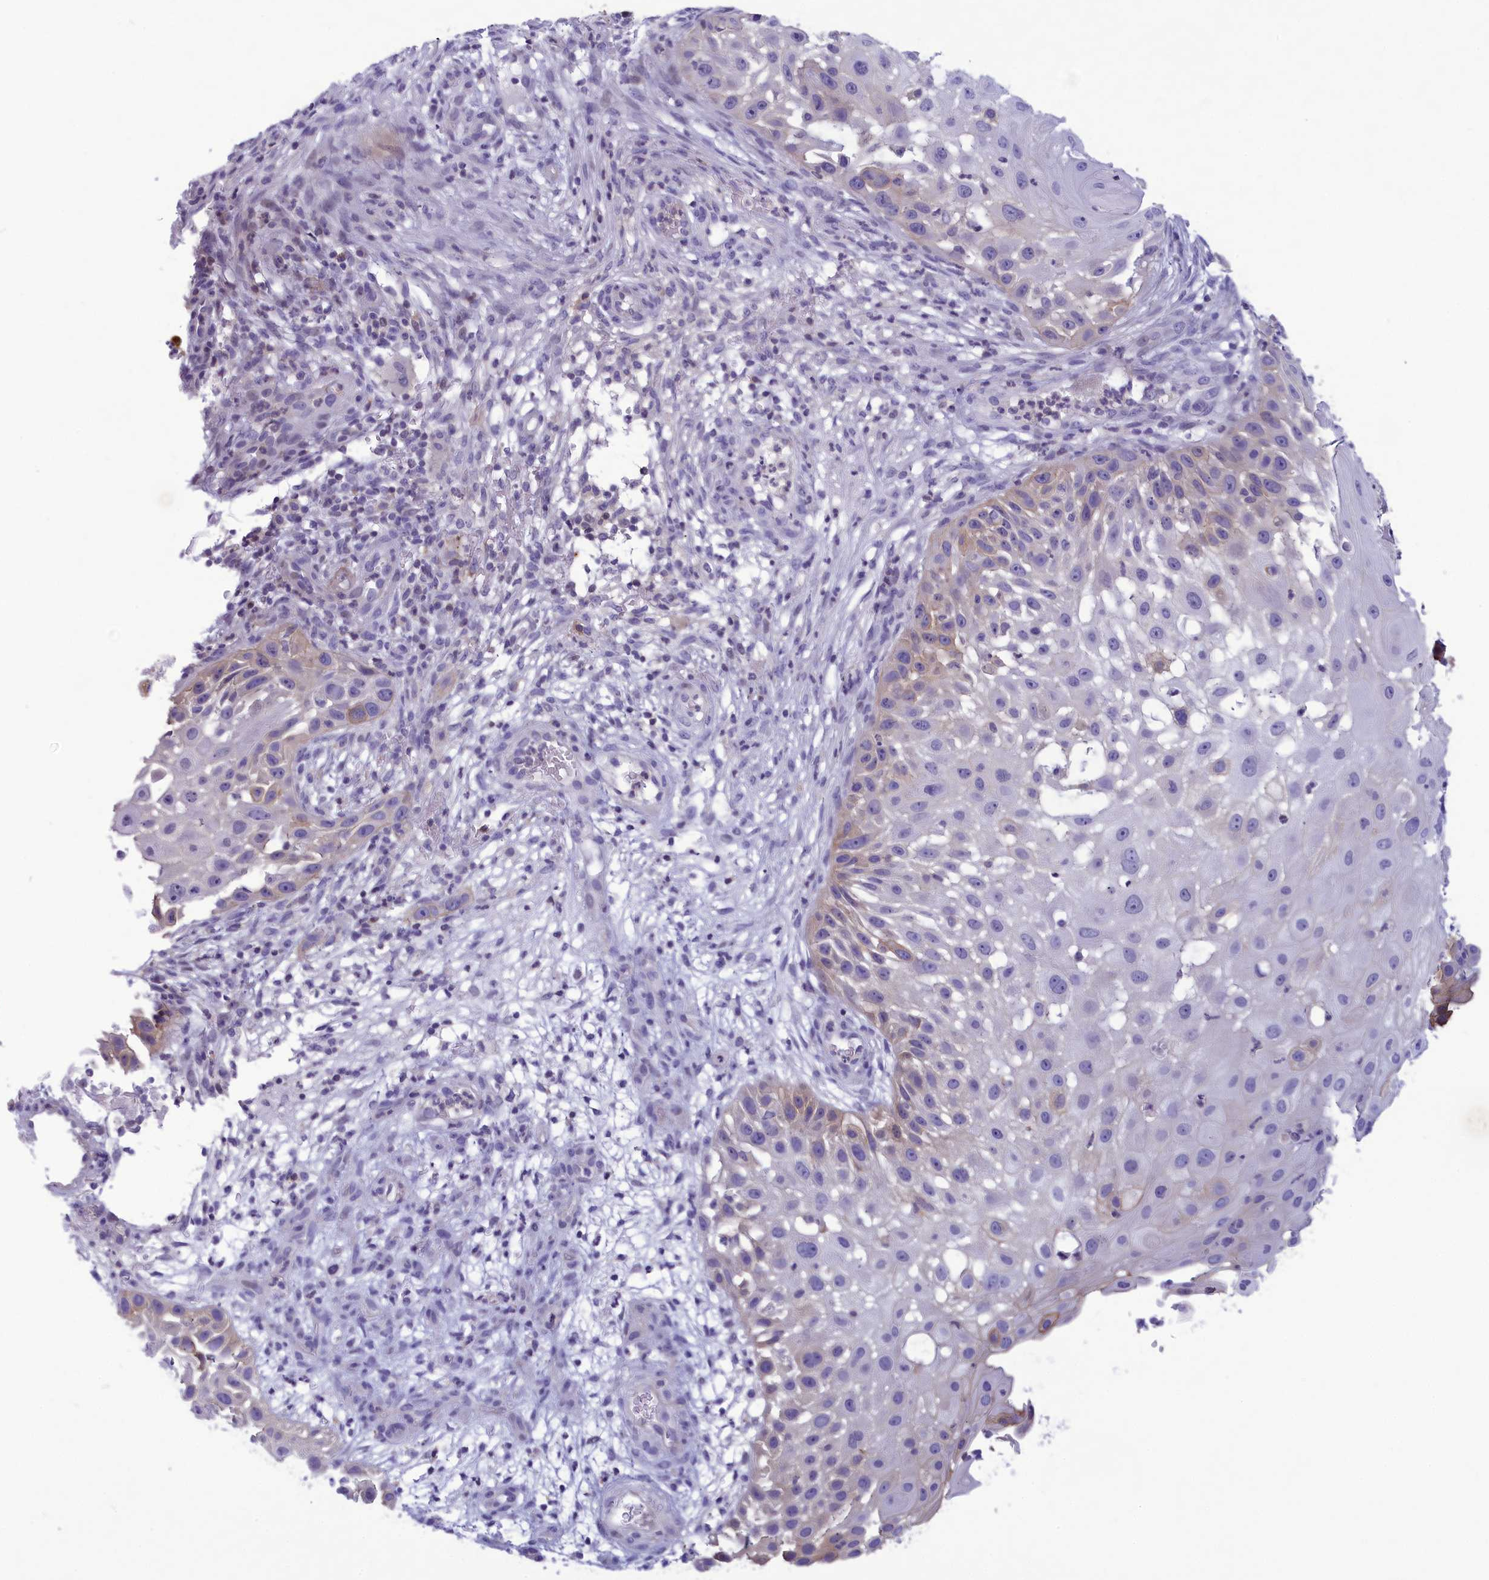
{"staining": {"intensity": "weak", "quantity": "<25%", "location": "cytoplasmic/membranous"}, "tissue": "skin cancer", "cell_type": "Tumor cells", "image_type": "cancer", "snomed": [{"axis": "morphology", "description": "Squamous cell carcinoma, NOS"}, {"axis": "topography", "description": "Skin"}], "caption": "An immunohistochemistry histopathology image of skin squamous cell carcinoma is shown. There is no staining in tumor cells of skin squamous cell carcinoma.", "gene": "CORO2A", "patient": {"sex": "female", "age": 44}}